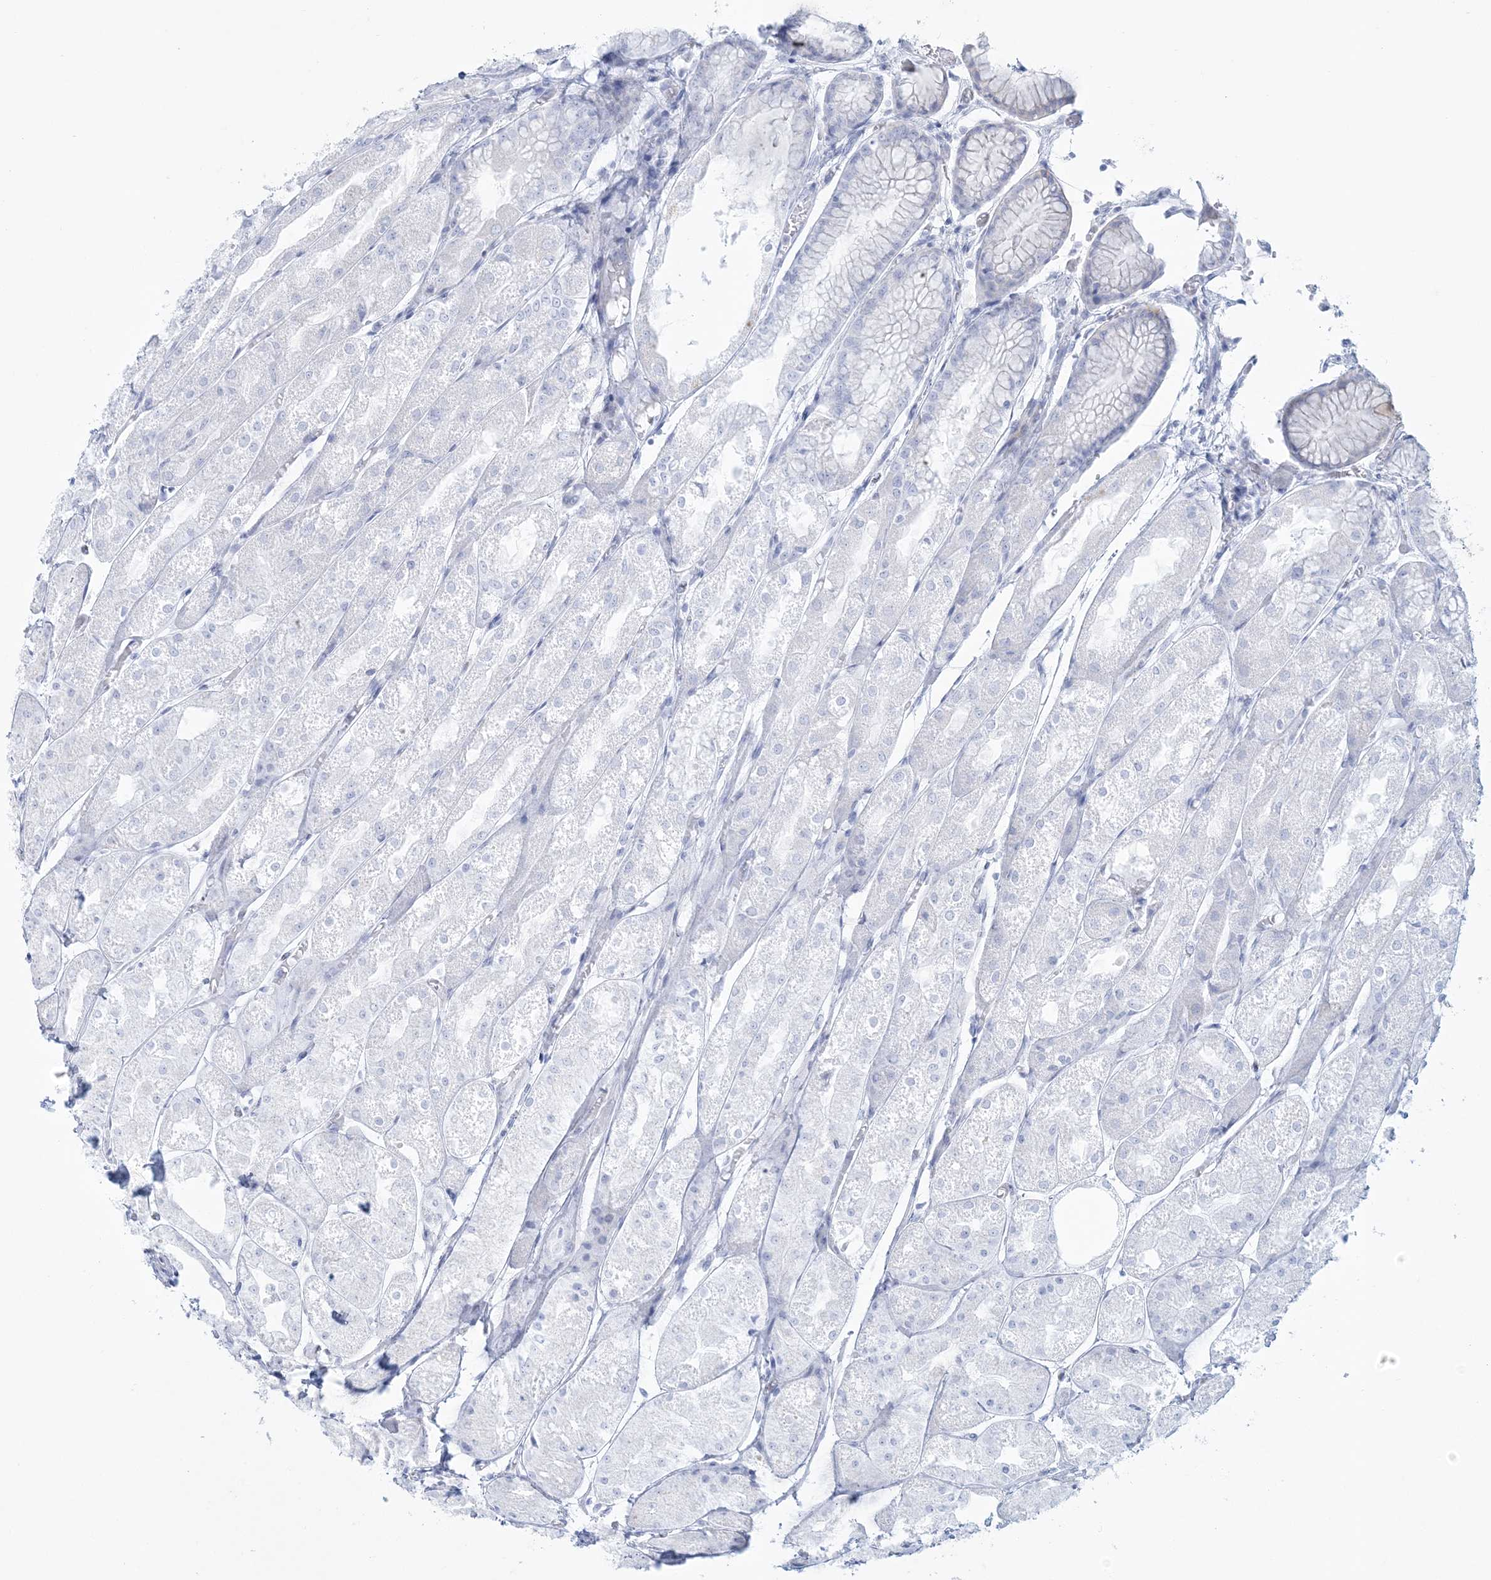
{"staining": {"intensity": "negative", "quantity": "none", "location": "none"}, "tissue": "stomach", "cell_type": "Glandular cells", "image_type": "normal", "snomed": [{"axis": "morphology", "description": "Normal tissue, NOS"}, {"axis": "topography", "description": "Stomach, upper"}], "caption": "DAB immunohistochemical staining of benign human stomach demonstrates no significant expression in glandular cells. The staining was performed using DAB (3,3'-diaminobenzidine) to visualize the protein expression in brown, while the nuclei were stained in blue with hematoxylin (Magnification: 20x).", "gene": "ADGB", "patient": {"sex": "male", "age": 72}}